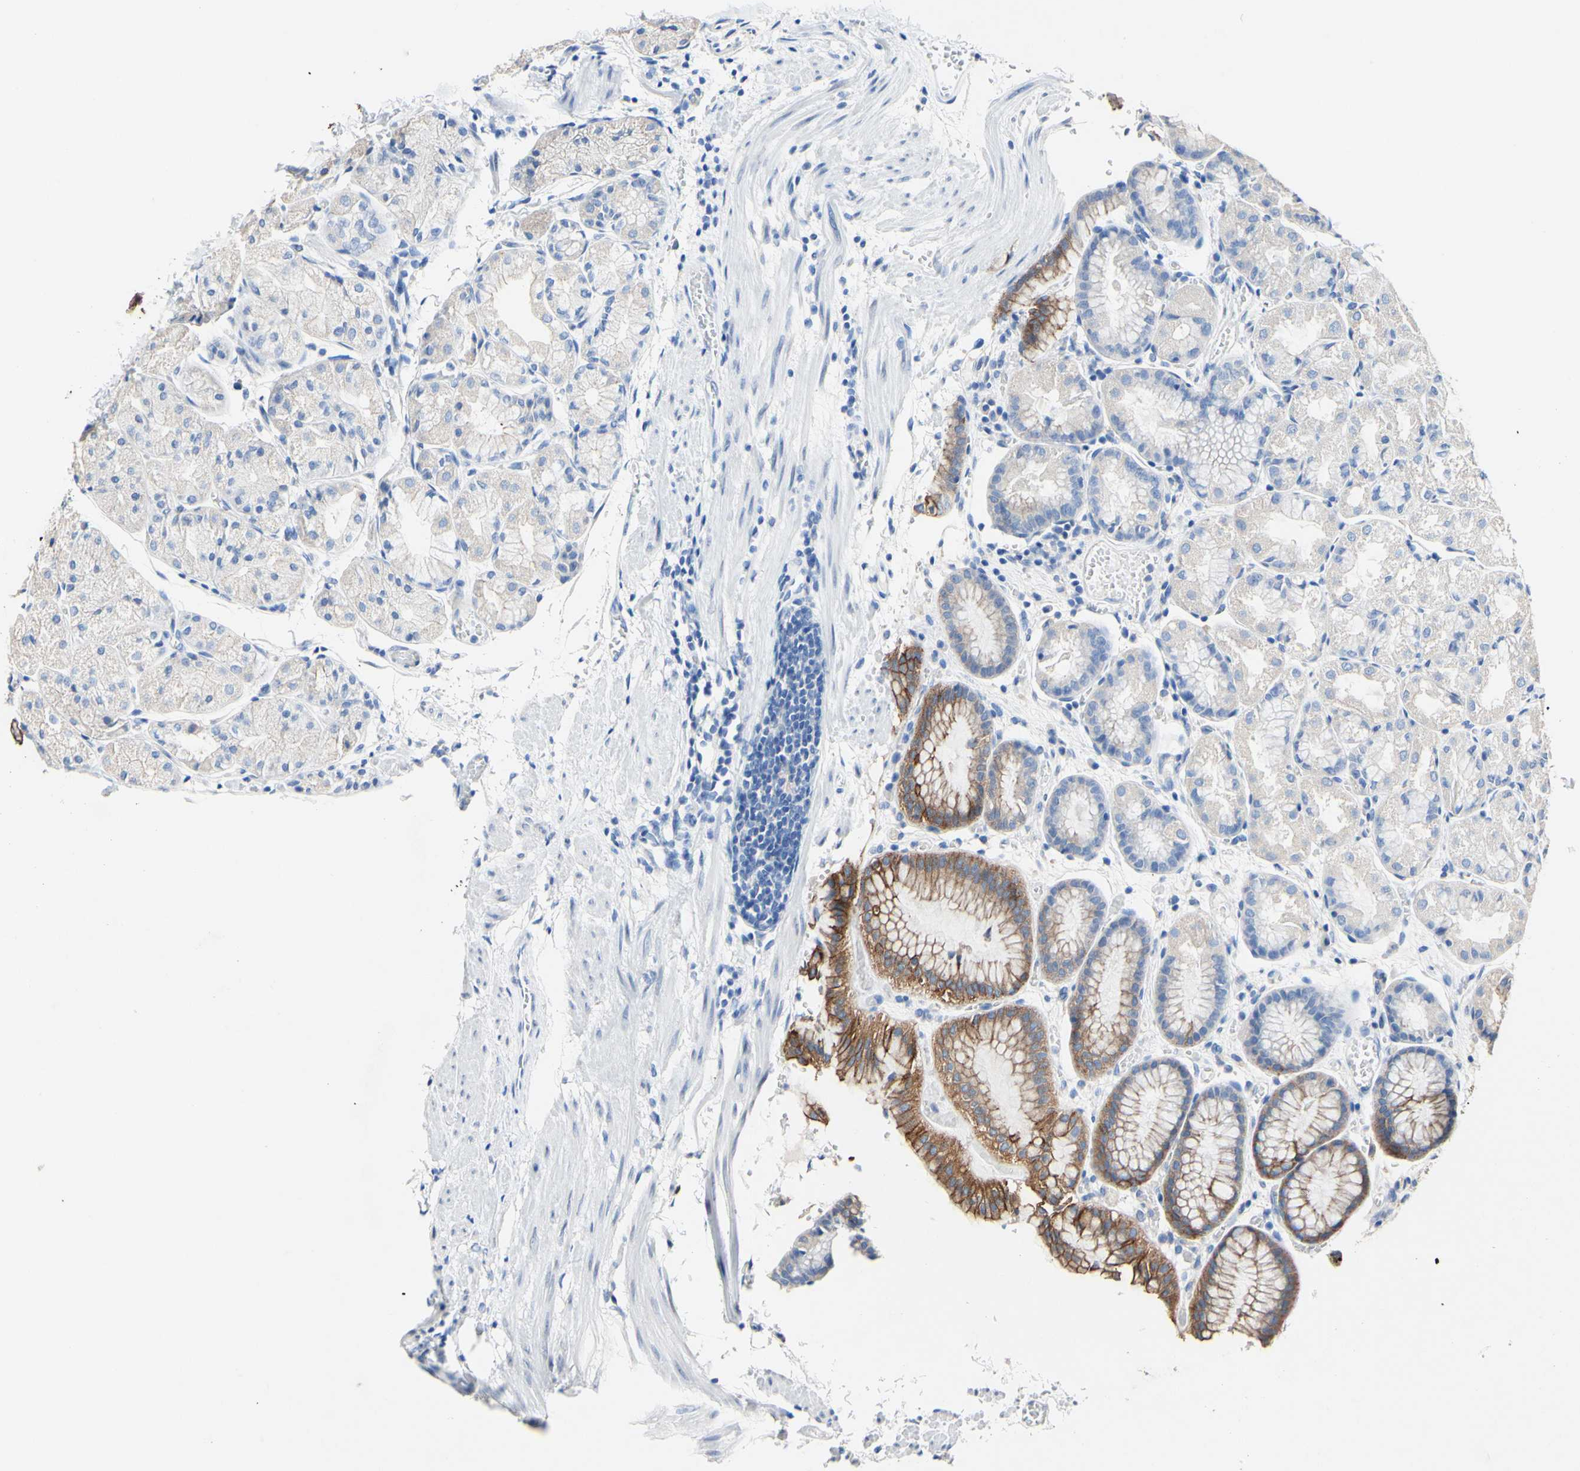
{"staining": {"intensity": "moderate", "quantity": "25%-75%", "location": "cytoplasmic/membranous"}, "tissue": "stomach", "cell_type": "Glandular cells", "image_type": "normal", "snomed": [{"axis": "morphology", "description": "Normal tissue, NOS"}, {"axis": "topography", "description": "Stomach, upper"}], "caption": "A photomicrograph showing moderate cytoplasmic/membranous expression in approximately 25%-75% of glandular cells in normal stomach, as visualized by brown immunohistochemical staining.", "gene": "DSC2", "patient": {"sex": "male", "age": 72}}